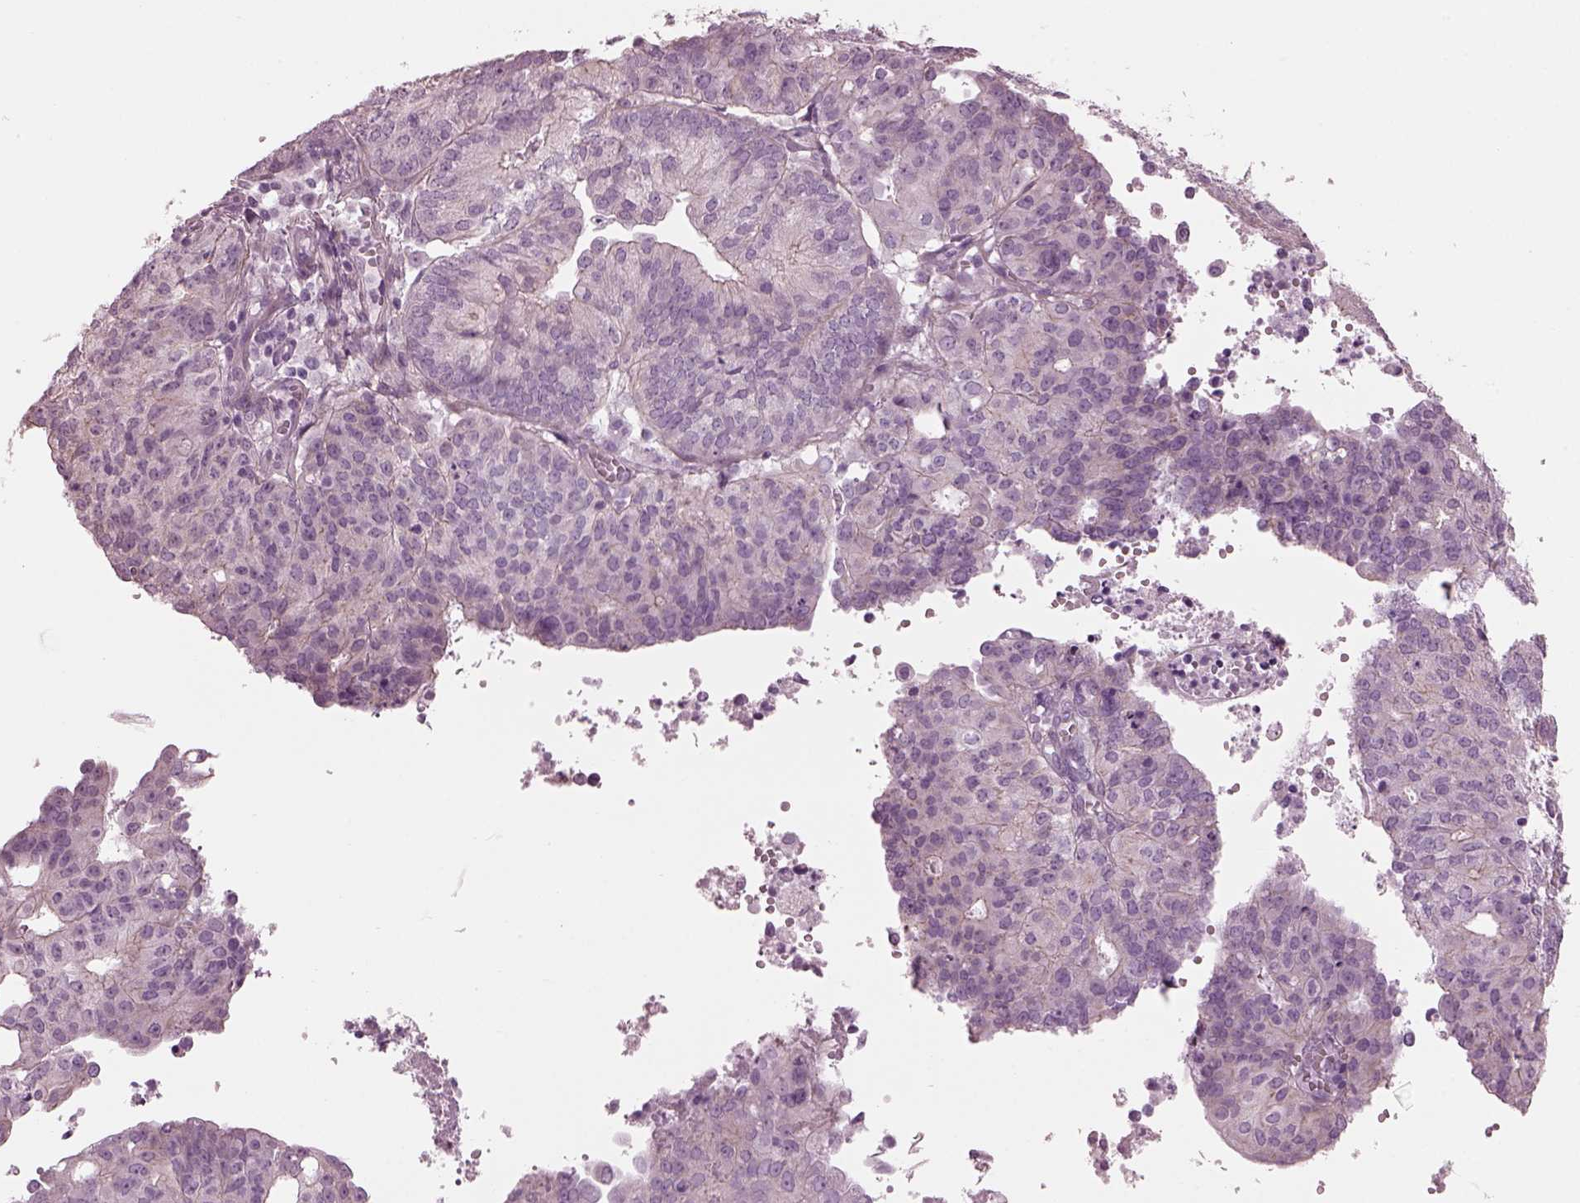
{"staining": {"intensity": "negative", "quantity": "none", "location": "none"}, "tissue": "endometrial cancer", "cell_type": "Tumor cells", "image_type": "cancer", "snomed": [{"axis": "morphology", "description": "Adenocarcinoma, NOS"}, {"axis": "topography", "description": "Endometrium"}], "caption": "Micrograph shows no protein staining in tumor cells of adenocarcinoma (endometrial) tissue.", "gene": "BFSP1", "patient": {"sex": "female", "age": 82}}